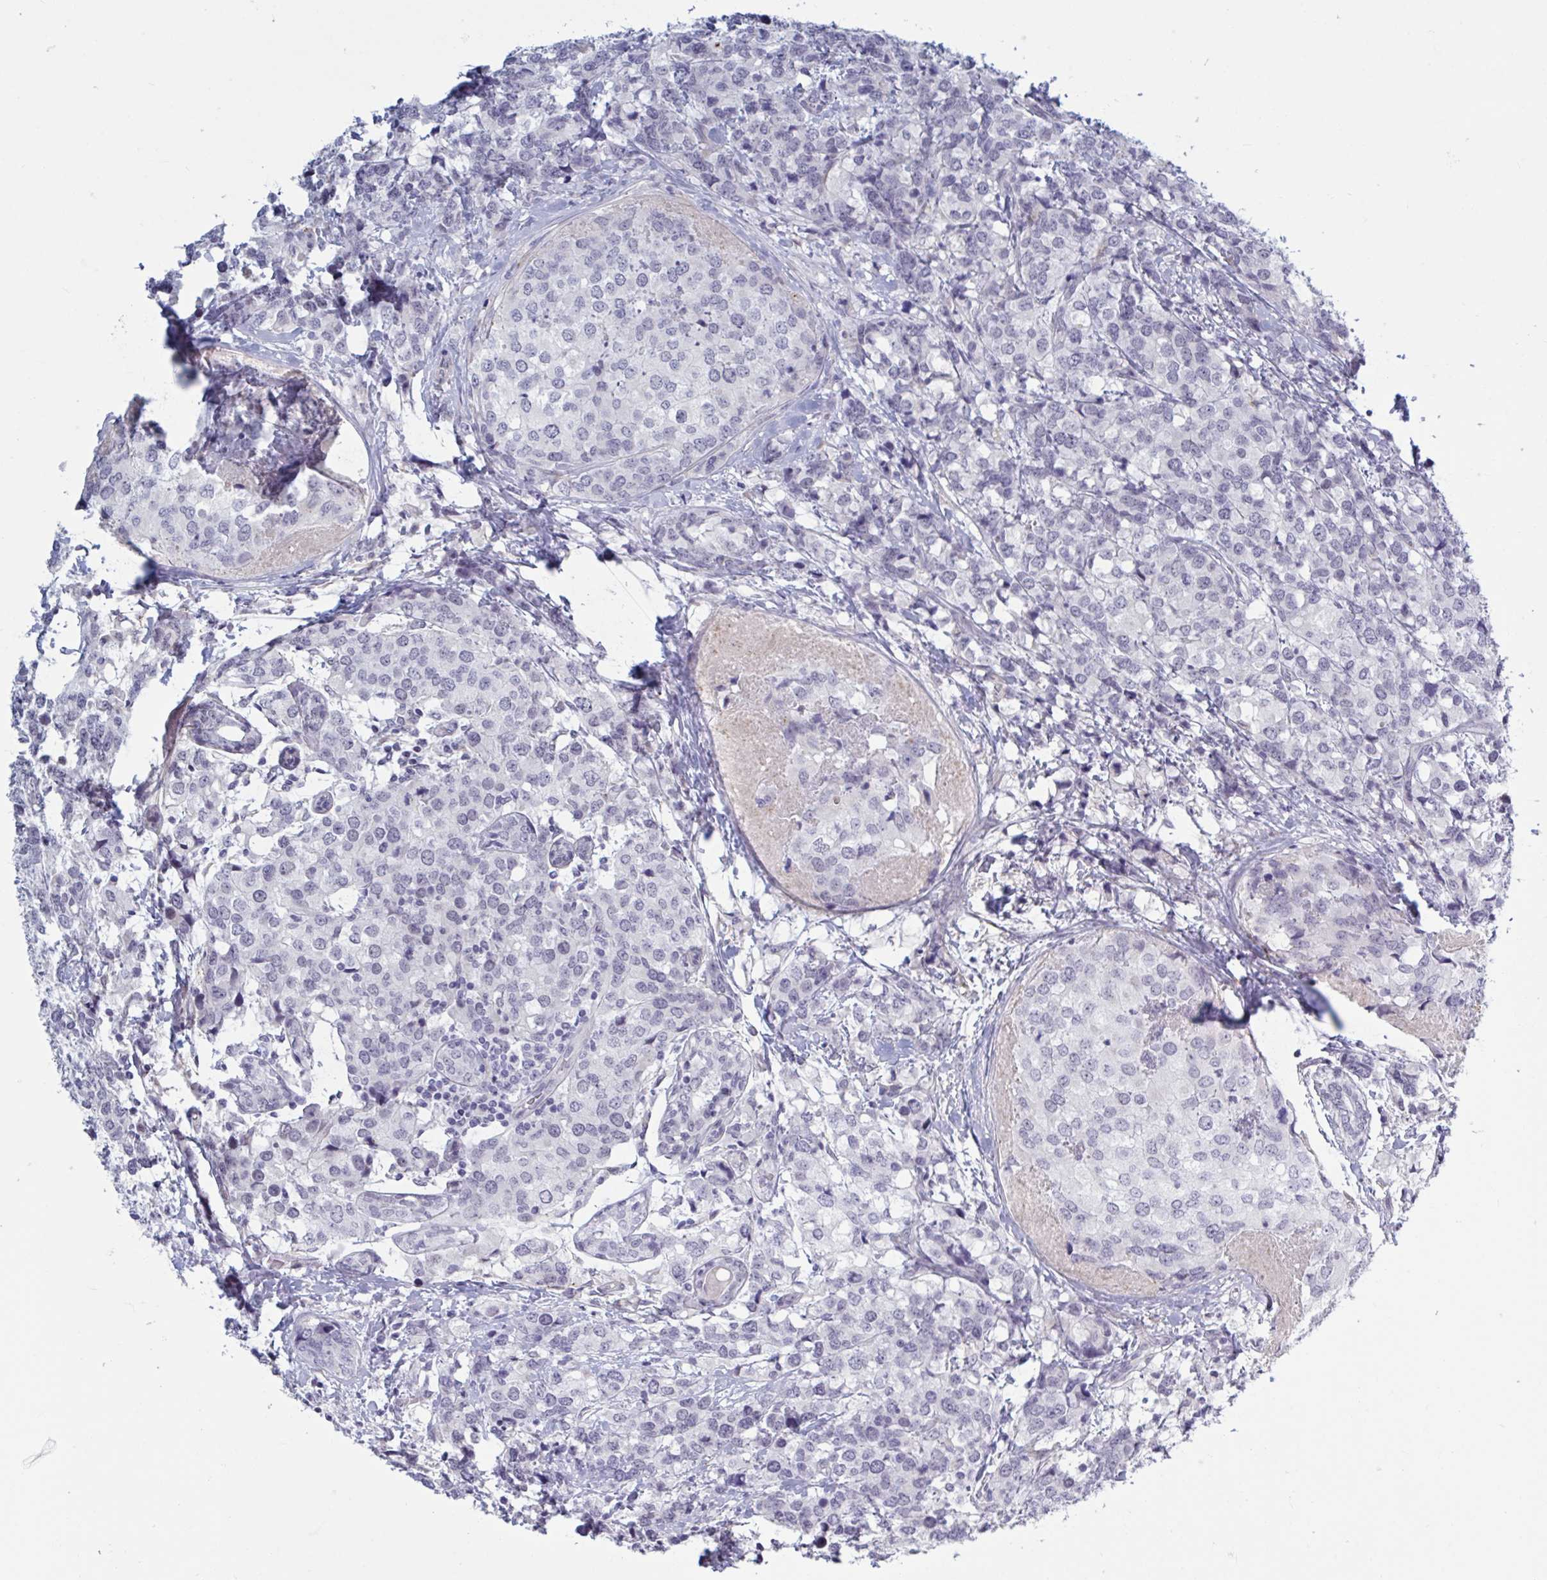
{"staining": {"intensity": "negative", "quantity": "none", "location": "none"}, "tissue": "breast cancer", "cell_type": "Tumor cells", "image_type": "cancer", "snomed": [{"axis": "morphology", "description": "Lobular carcinoma"}, {"axis": "topography", "description": "Breast"}], "caption": "Immunohistochemical staining of breast lobular carcinoma displays no significant expression in tumor cells. Brightfield microscopy of immunohistochemistry stained with DAB (3,3'-diaminobenzidine) (brown) and hematoxylin (blue), captured at high magnification.", "gene": "TCEAL8", "patient": {"sex": "female", "age": 59}}